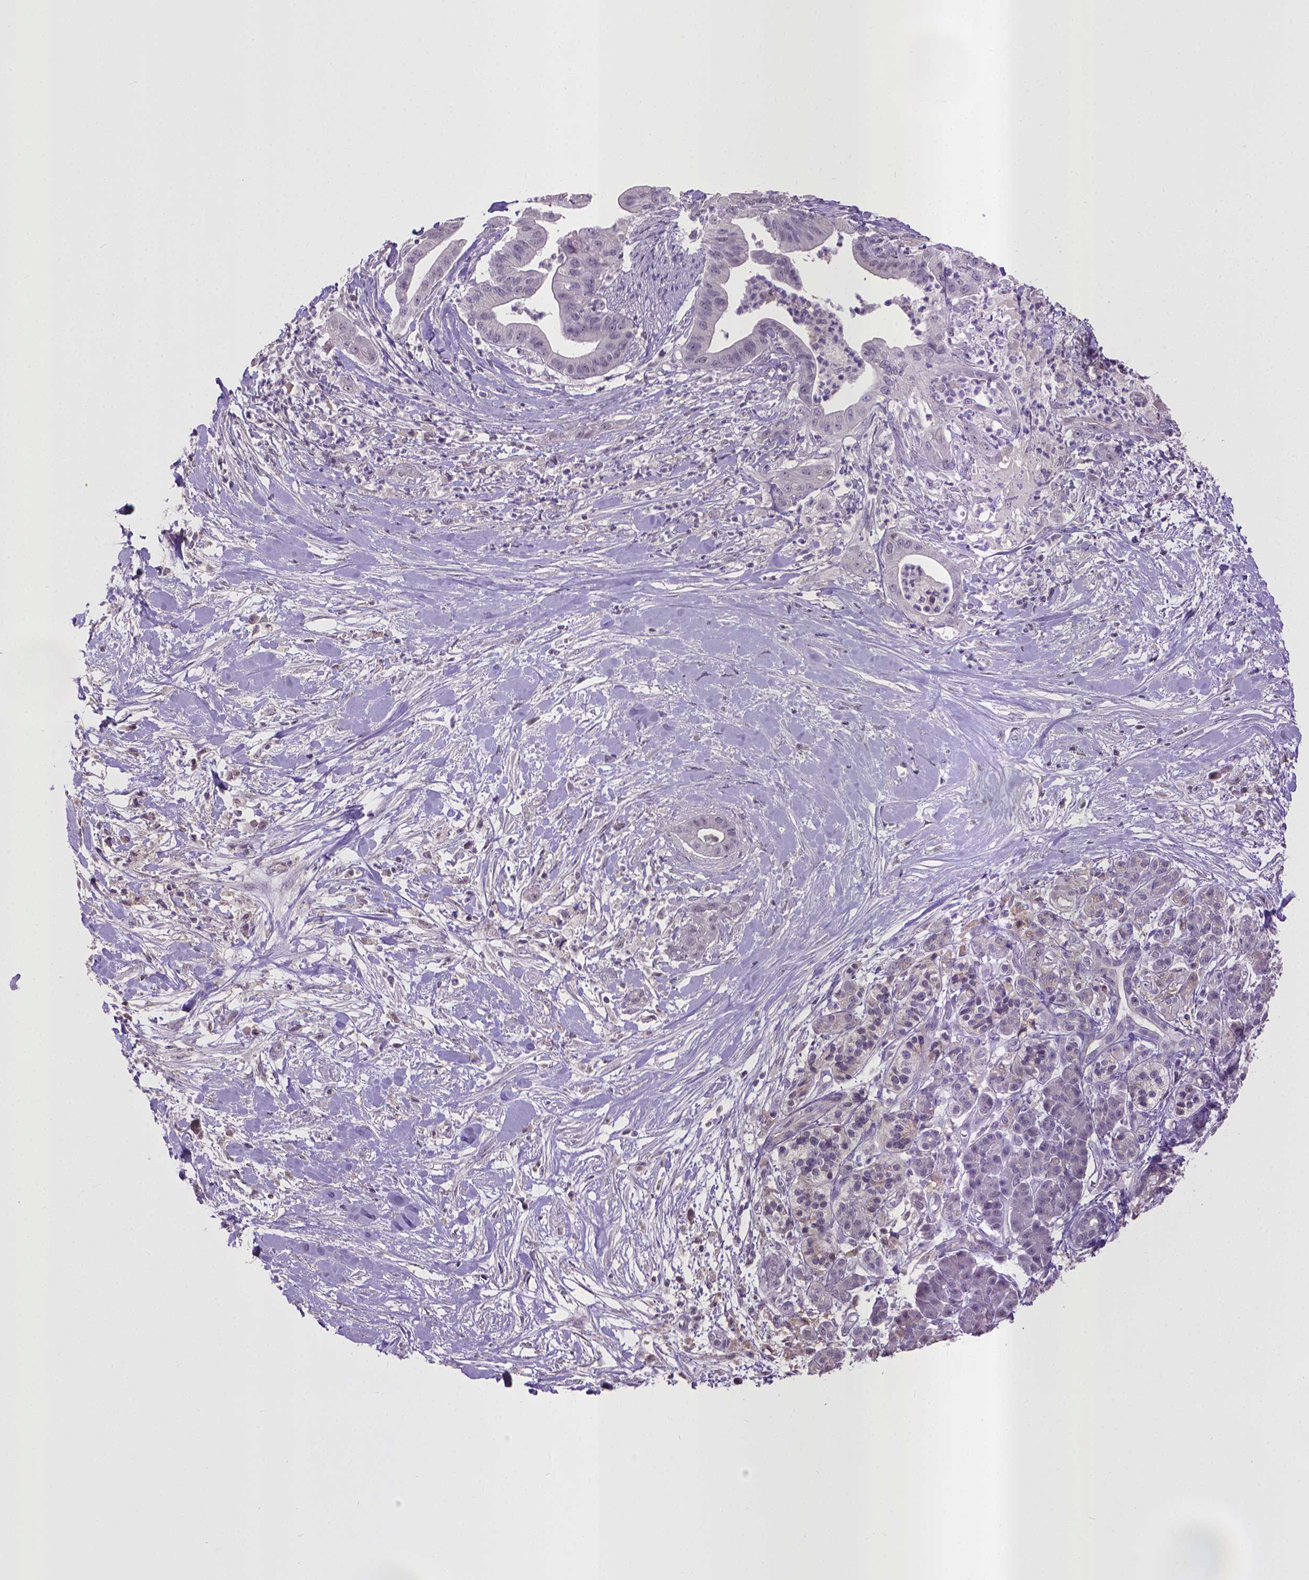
{"staining": {"intensity": "negative", "quantity": "none", "location": "none"}, "tissue": "pancreatic cancer", "cell_type": "Tumor cells", "image_type": "cancer", "snomed": [{"axis": "morphology", "description": "Normal tissue, NOS"}, {"axis": "morphology", "description": "Adenocarcinoma, NOS"}, {"axis": "topography", "description": "Lymph node"}, {"axis": "topography", "description": "Pancreas"}], "caption": "A photomicrograph of adenocarcinoma (pancreatic) stained for a protein exhibits no brown staining in tumor cells.", "gene": "CPM", "patient": {"sex": "female", "age": 58}}